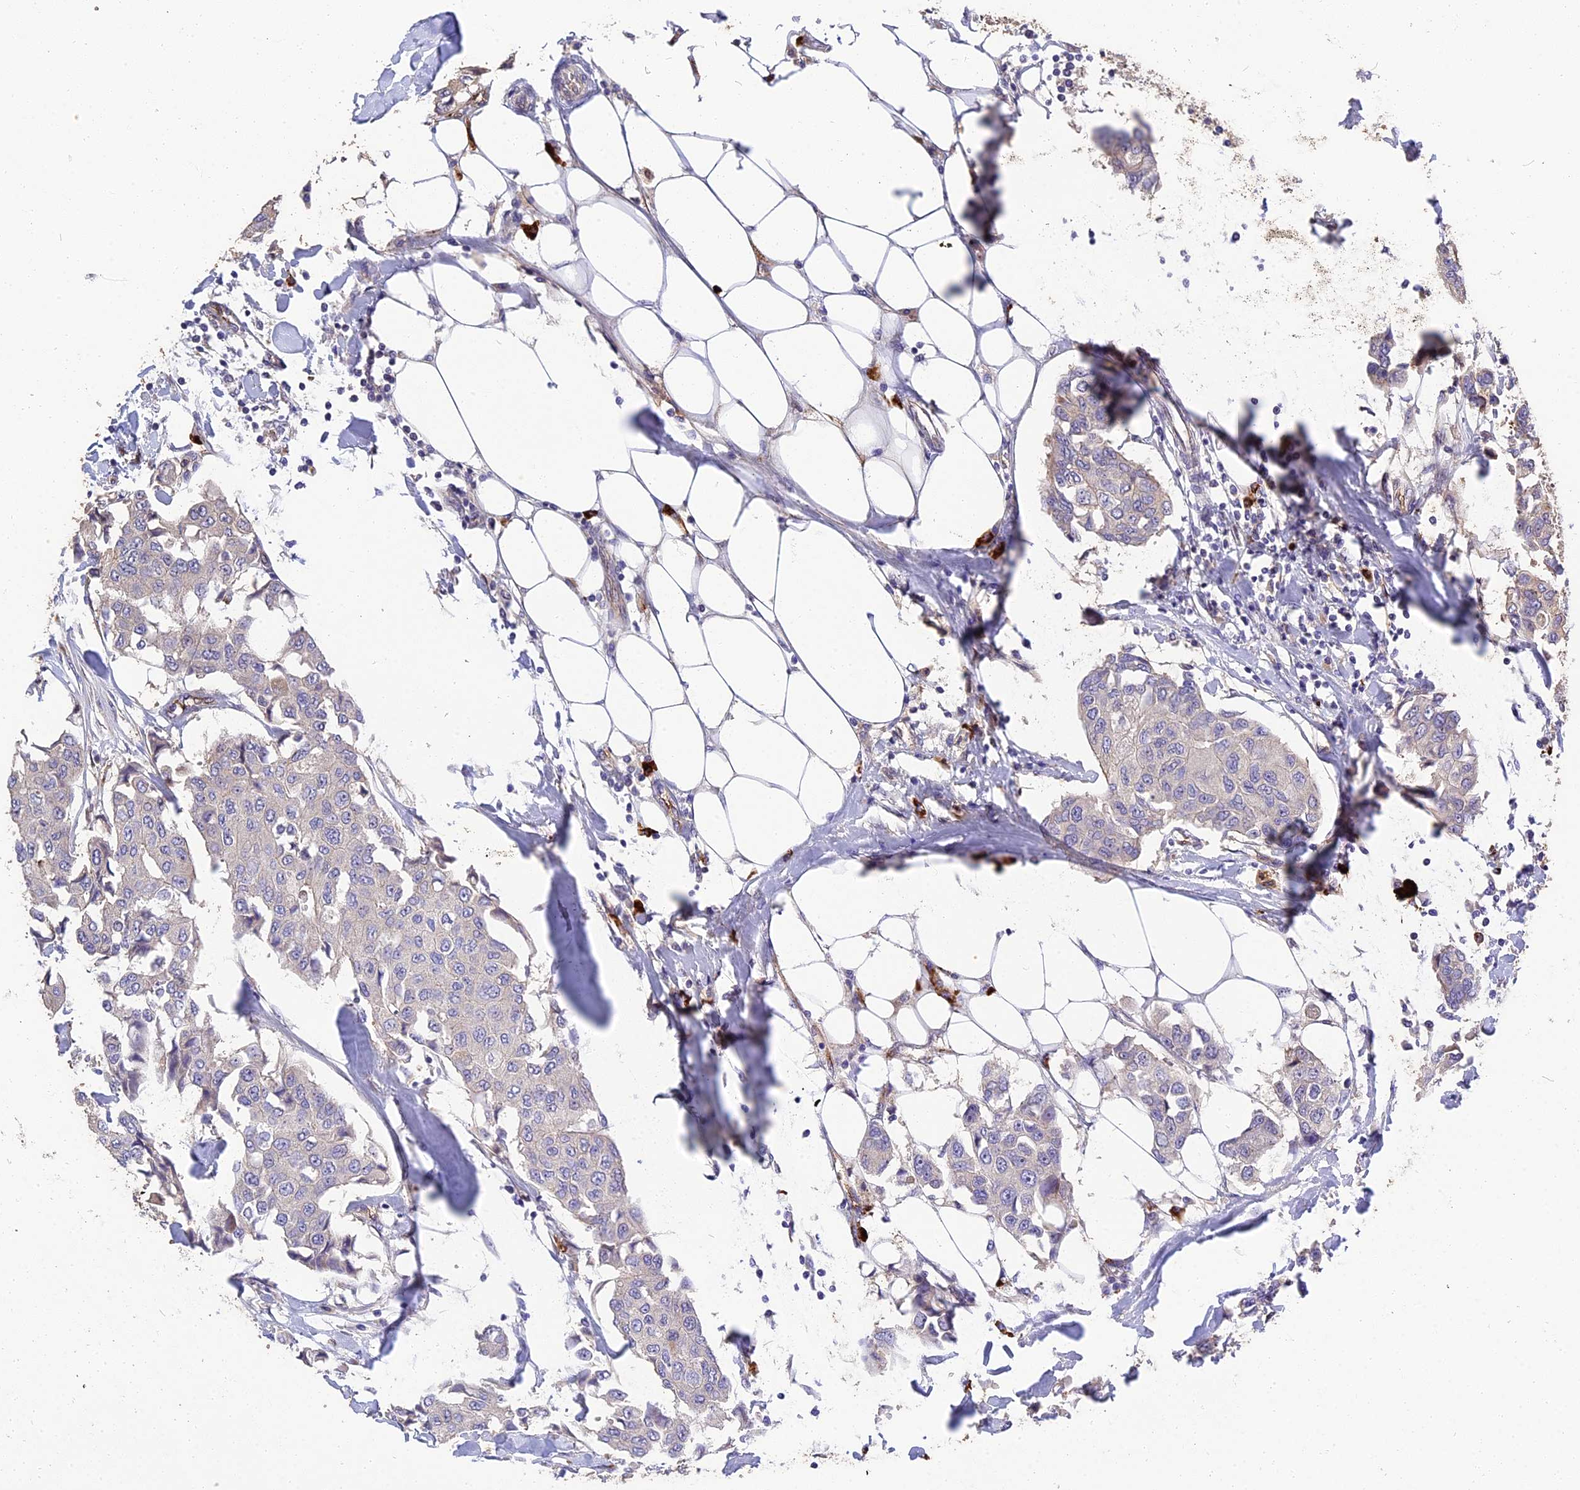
{"staining": {"intensity": "negative", "quantity": "none", "location": "none"}, "tissue": "breast cancer", "cell_type": "Tumor cells", "image_type": "cancer", "snomed": [{"axis": "morphology", "description": "Duct carcinoma"}, {"axis": "topography", "description": "Breast"}], "caption": "Human breast invasive ductal carcinoma stained for a protein using IHC displays no staining in tumor cells.", "gene": "MFSD2A", "patient": {"sex": "female", "age": 80}}